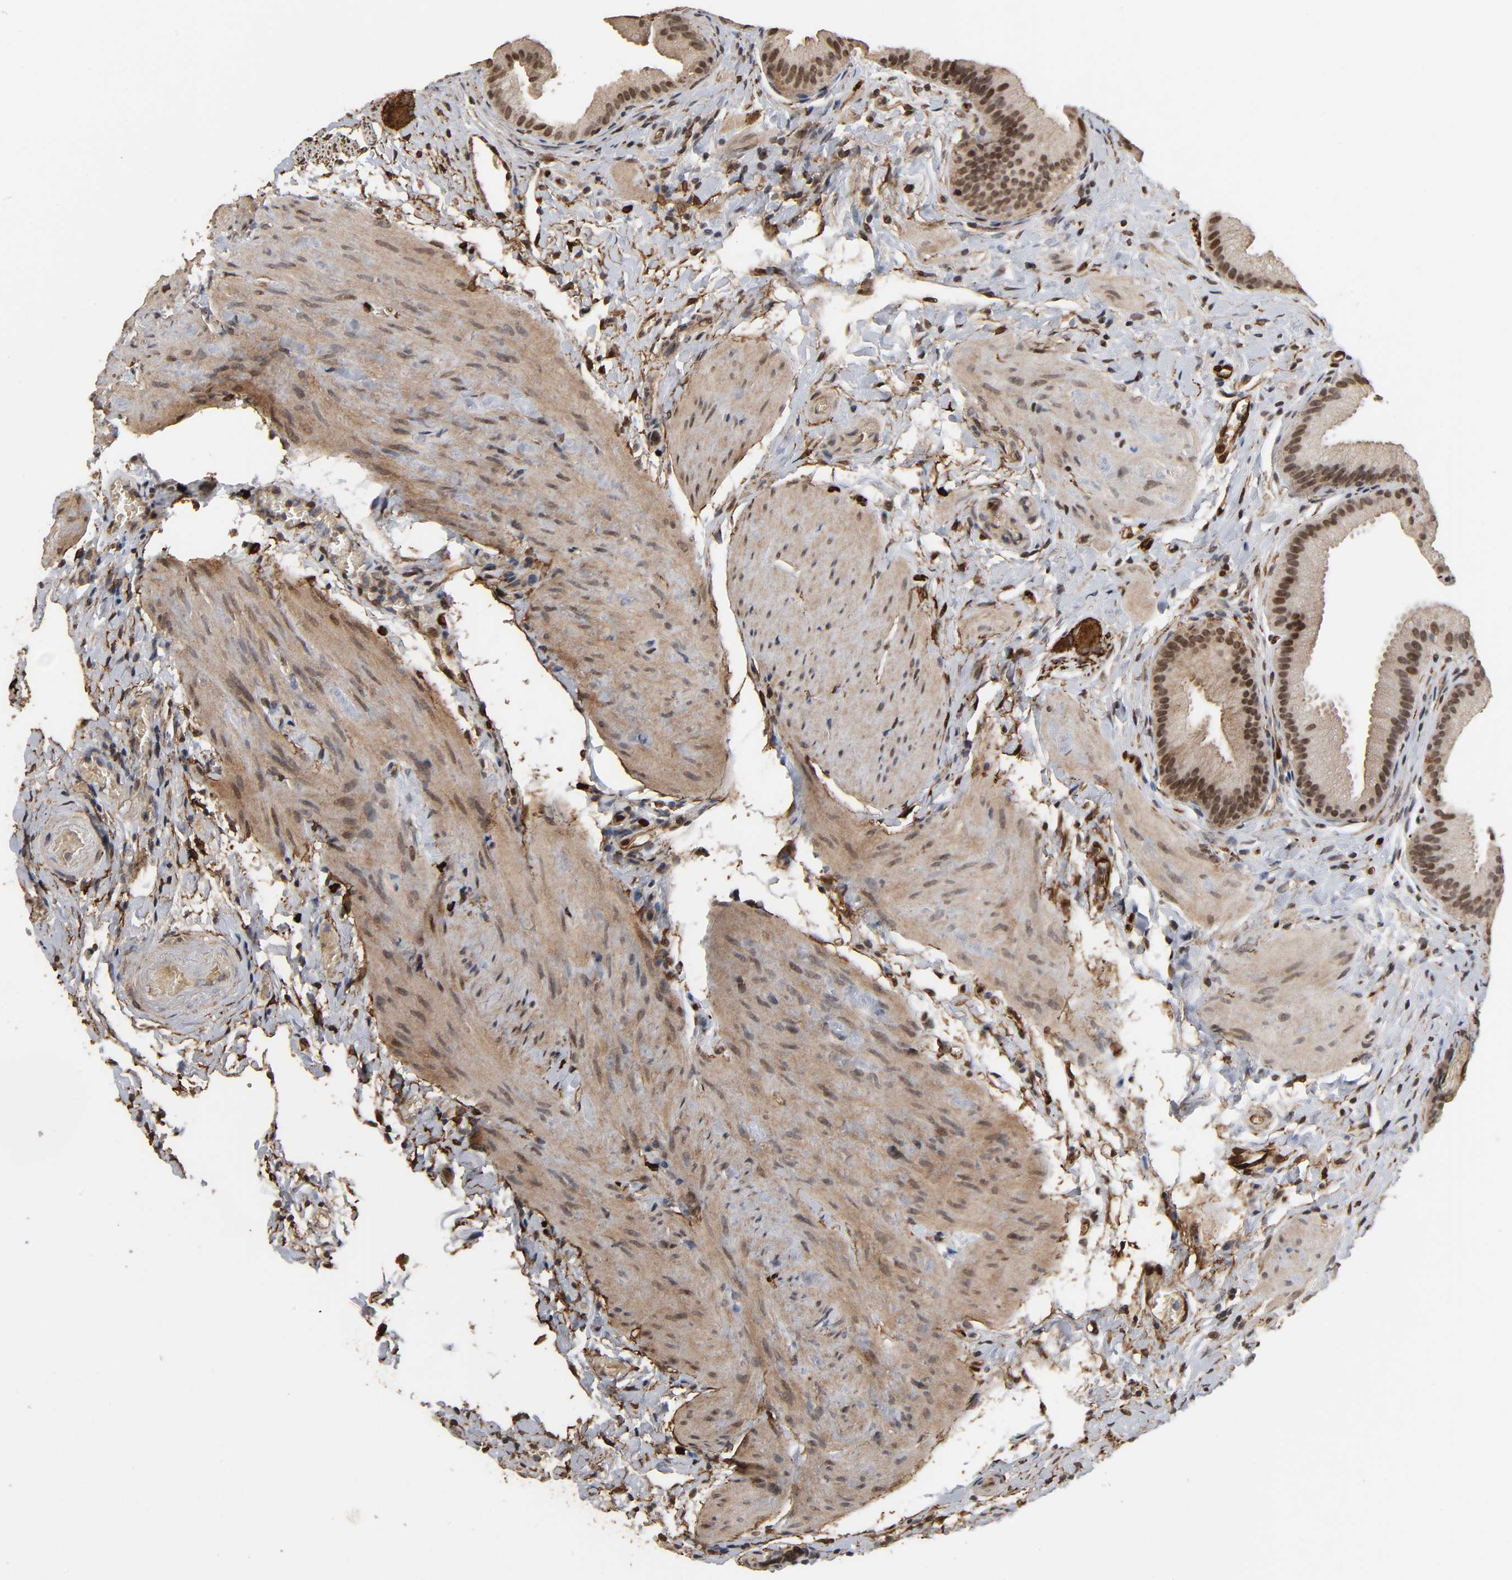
{"staining": {"intensity": "moderate", "quantity": ">75%", "location": "cytoplasmic/membranous,nuclear"}, "tissue": "gallbladder", "cell_type": "Glandular cells", "image_type": "normal", "snomed": [{"axis": "morphology", "description": "Normal tissue, NOS"}, {"axis": "topography", "description": "Gallbladder"}], "caption": "This histopathology image exhibits immunohistochemistry staining of unremarkable gallbladder, with medium moderate cytoplasmic/membranous,nuclear staining in about >75% of glandular cells.", "gene": "AHNAK2", "patient": {"sex": "female", "age": 63}}